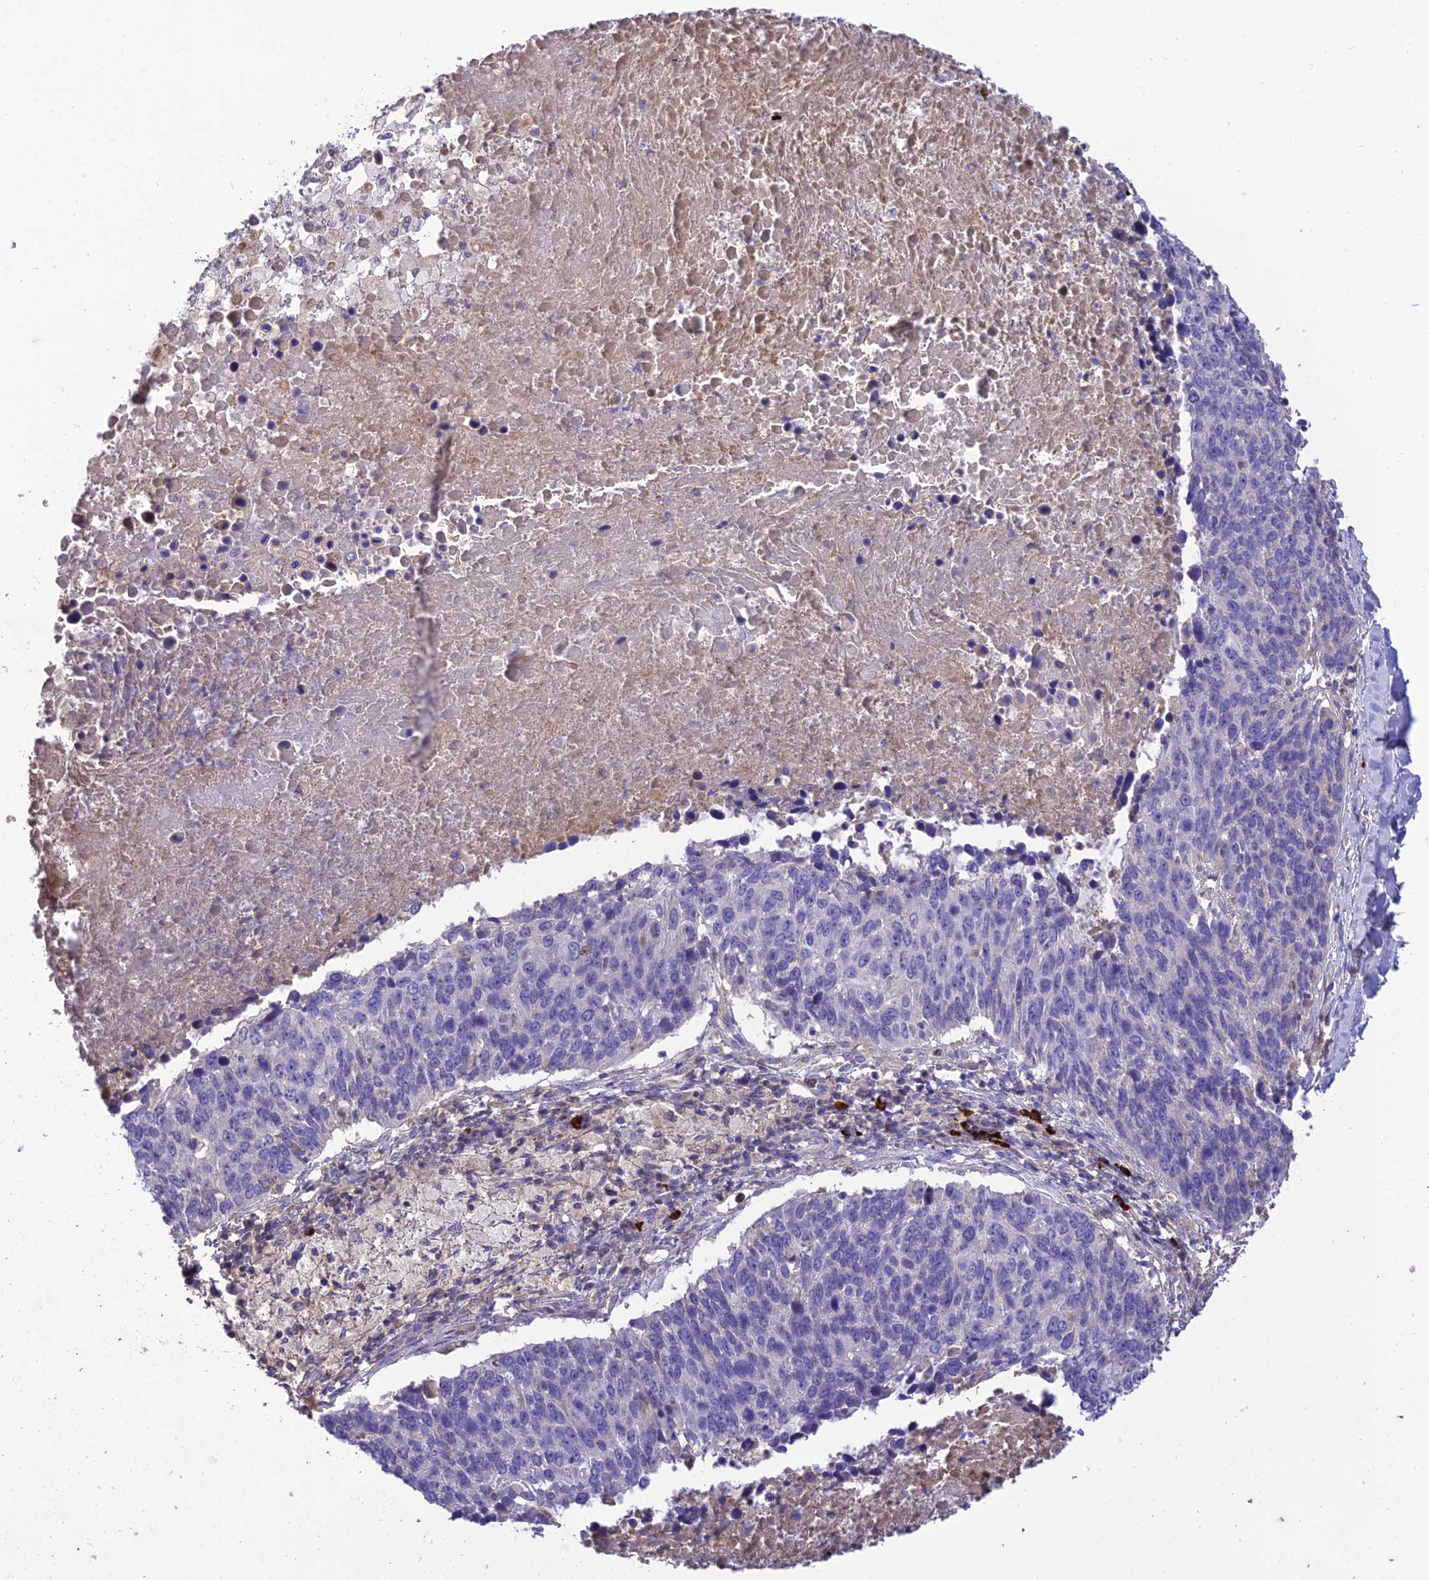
{"staining": {"intensity": "negative", "quantity": "none", "location": "none"}, "tissue": "lung cancer", "cell_type": "Tumor cells", "image_type": "cancer", "snomed": [{"axis": "morphology", "description": "Normal tissue, NOS"}, {"axis": "morphology", "description": "Squamous cell carcinoma, NOS"}, {"axis": "topography", "description": "Lymph node"}, {"axis": "topography", "description": "Lung"}], "caption": "Lung squamous cell carcinoma was stained to show a protein in brown. There is no significant expression in tumor cells. The staining was performed using DAB to visualize the protein expression in brown, while the nuclei were stained in blue with hematoxylin (Magnification: 20x).", "gene": "MIOS", "patient": {"sex": "male", "age": 66}}